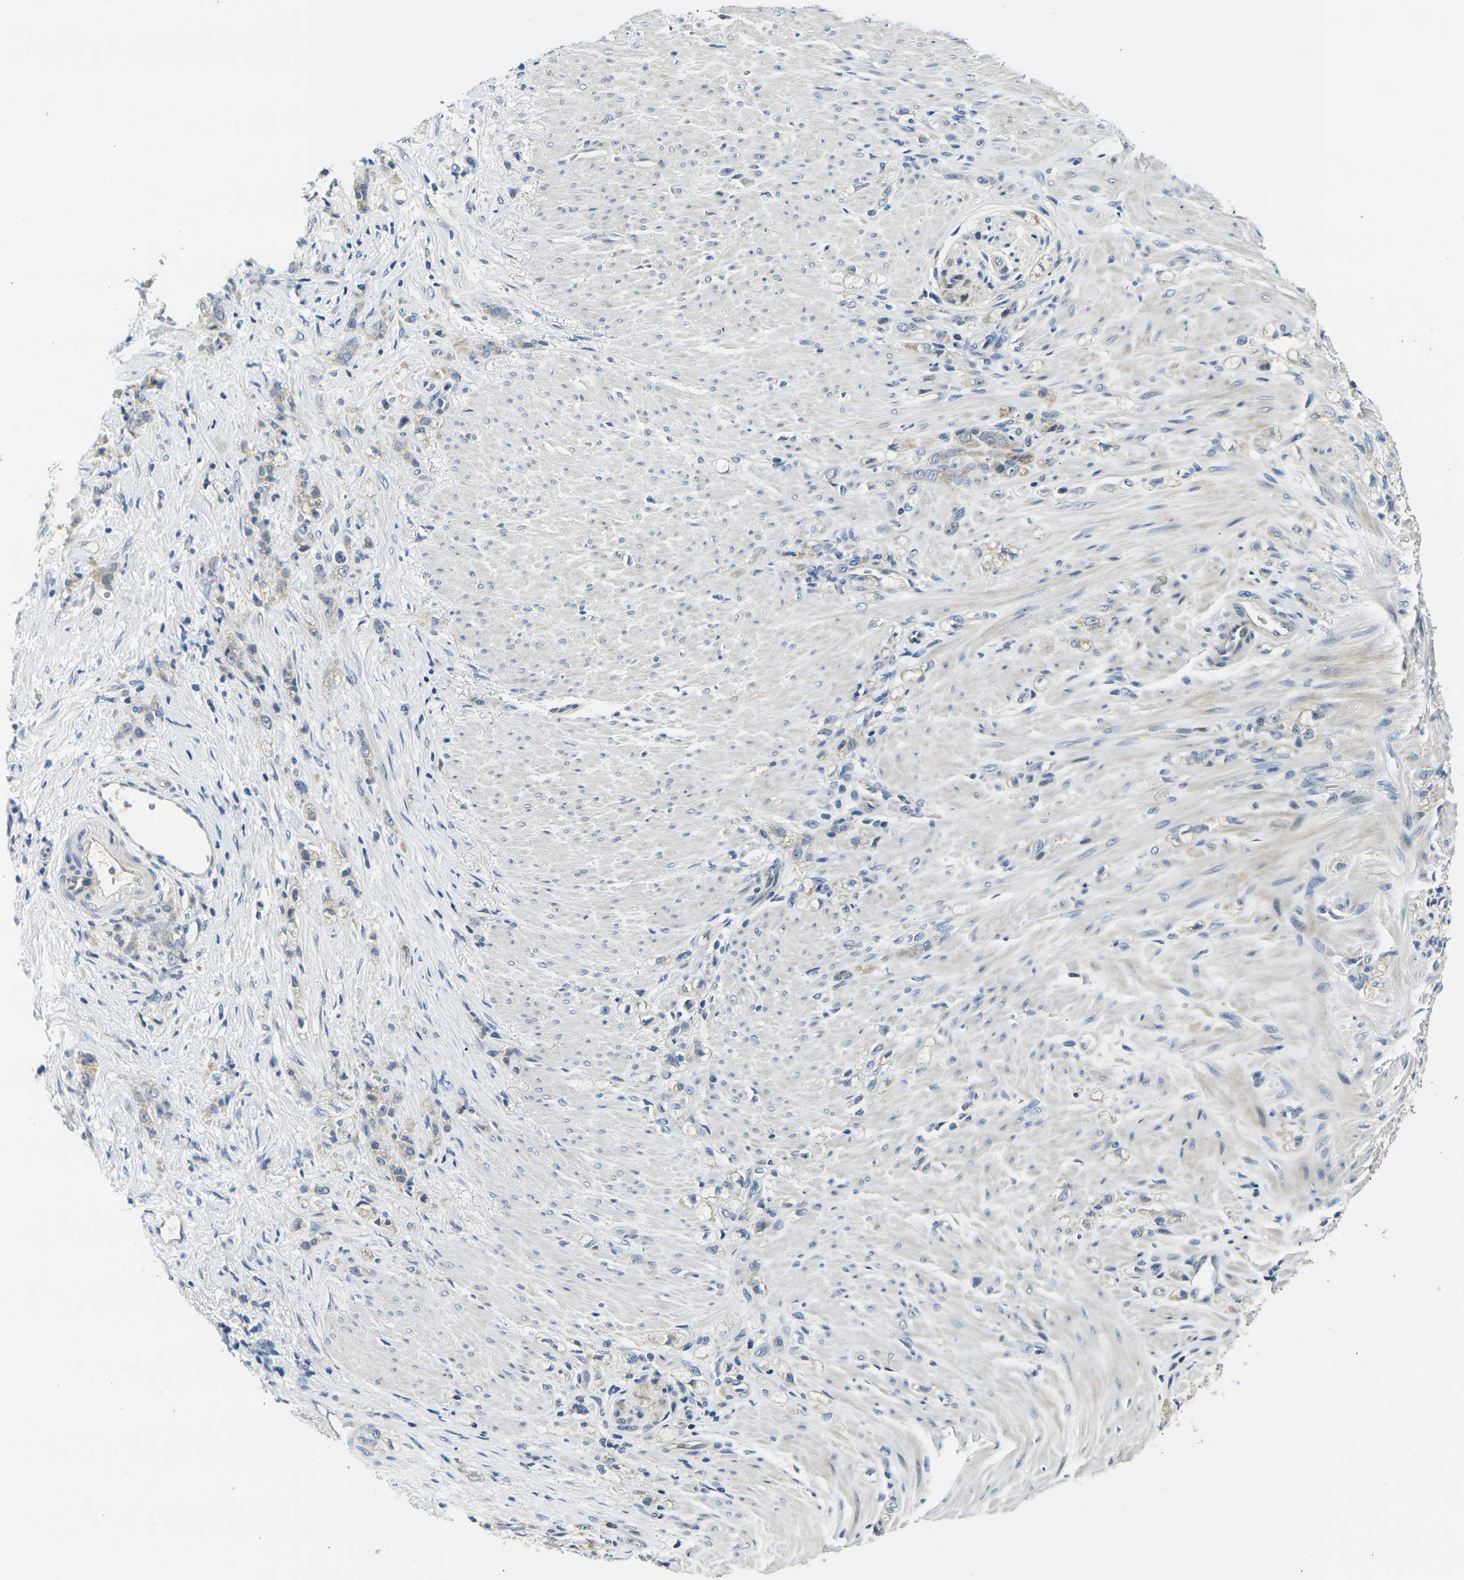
{"staining": {"intensity": "negative", "quantity": "none", "location": "none"}, "tissue": "stomach cancer", "cell_type": "Tumor cells", "image_type": "cancer", "snomed": [{"axis": "morphology", "description": "Adenocarcinoma, NOS"}, {"axis": "topography", "description": "Stomach"}], "caption": "This is a histopathology image of immunohistochemistry (IHC) staining of stomach cancer (adenocarcinoma), which shows no staining in tumor cells.", "gene": "SHISAL2B", "patient": {"sex": "male", "age": 82}}